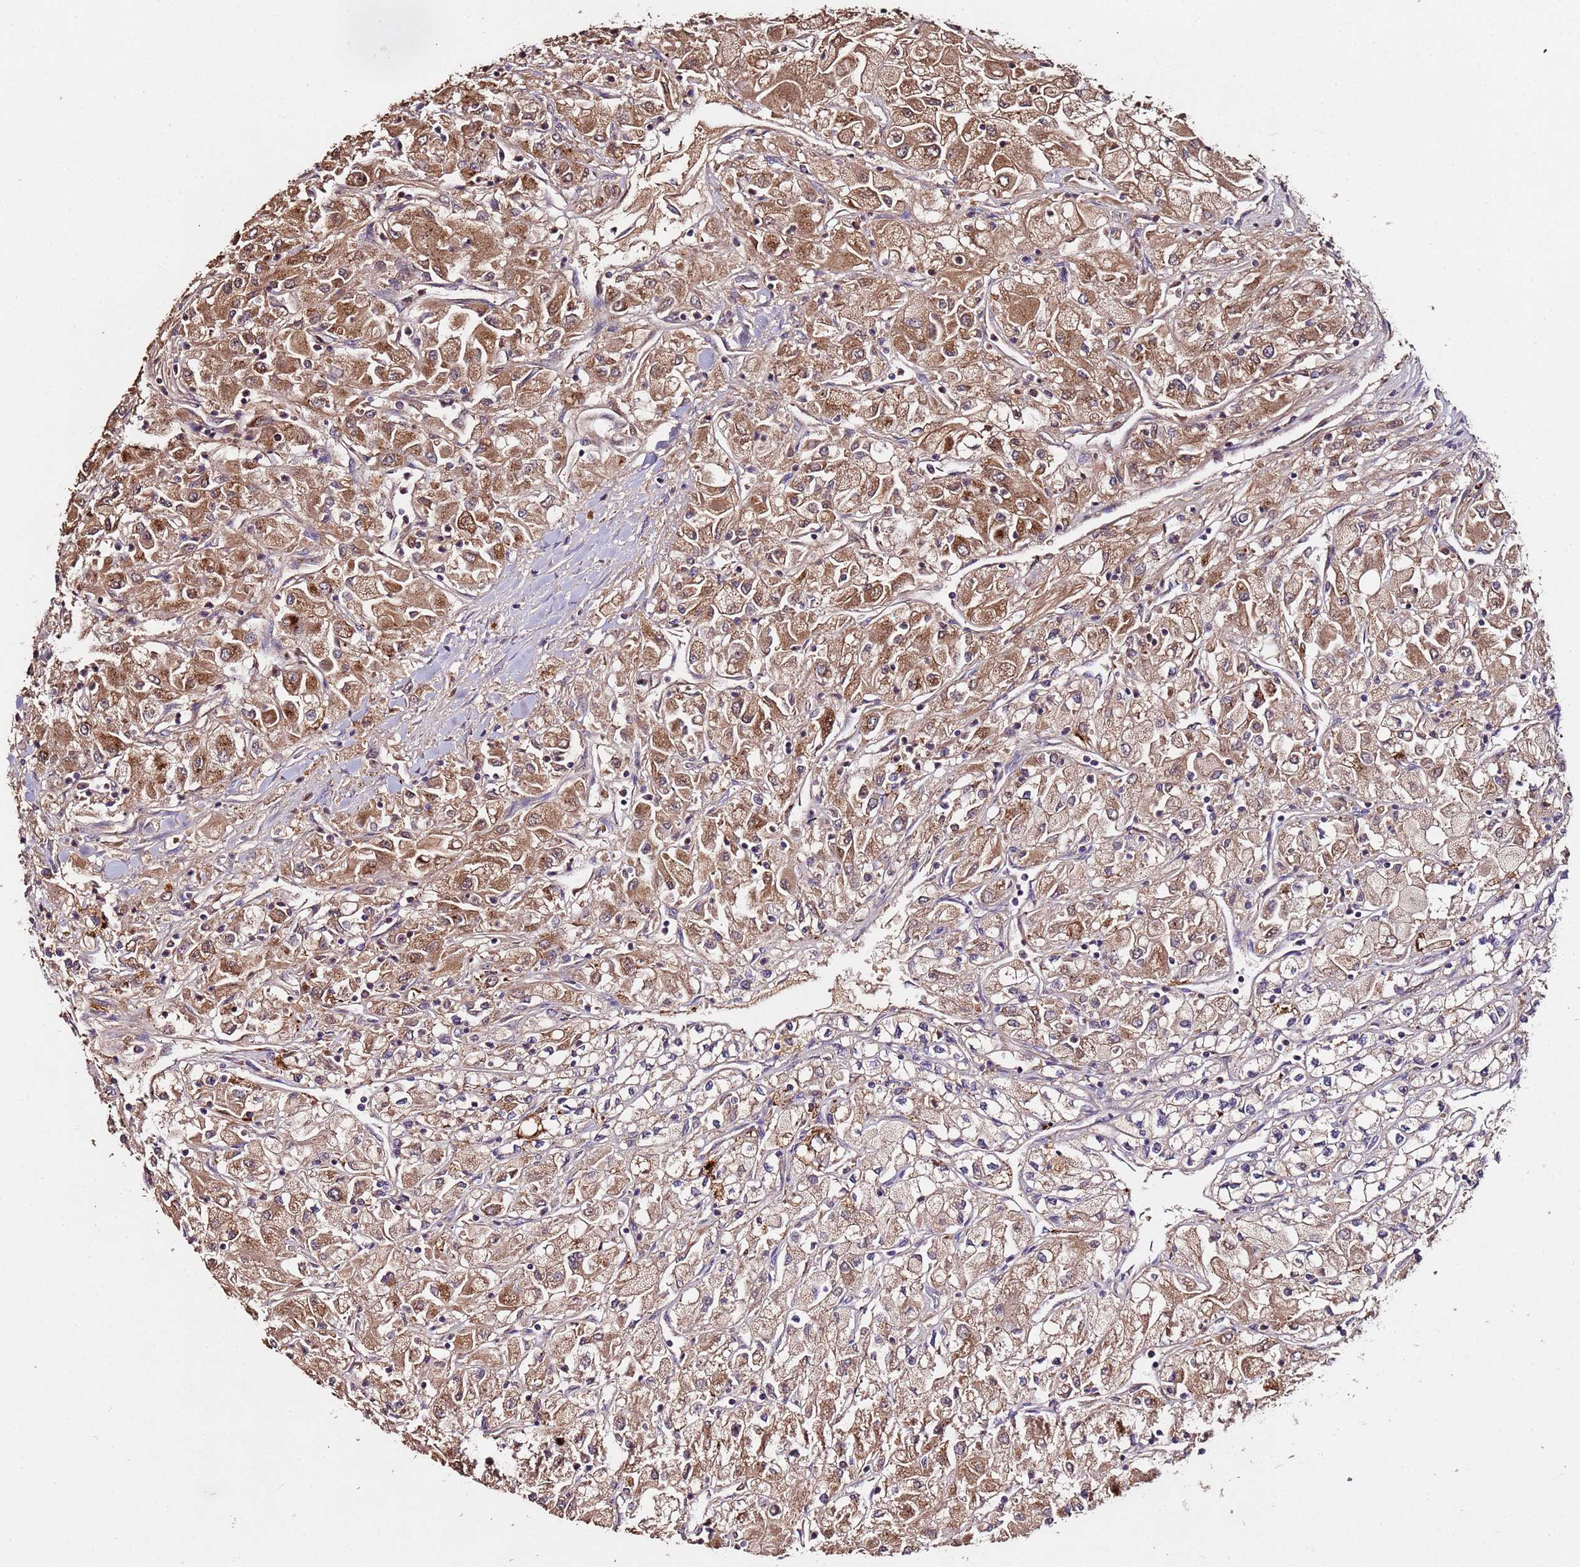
{"staining": {"intensity": "moderate", "quantity": ">75%", "location": "cytoplasmic/membranous"}, "tissue": "renal cancer", "cell_type": "Tumor cells", "image_type": "cancer", "snomed": [{"axis": "morphology", "description": "Adenocarcinoma, NOS"}, {"axis": "topography", "description": "Kidney"}], "caption": "Human renal adenocarcinoma stained with a brown dye exhibits moderate cytoplasmic/membranous positive positivity in about >75% of tumor cells.", "gene": "RPS15A", "patient": {"sex": "male", "age": 80}}